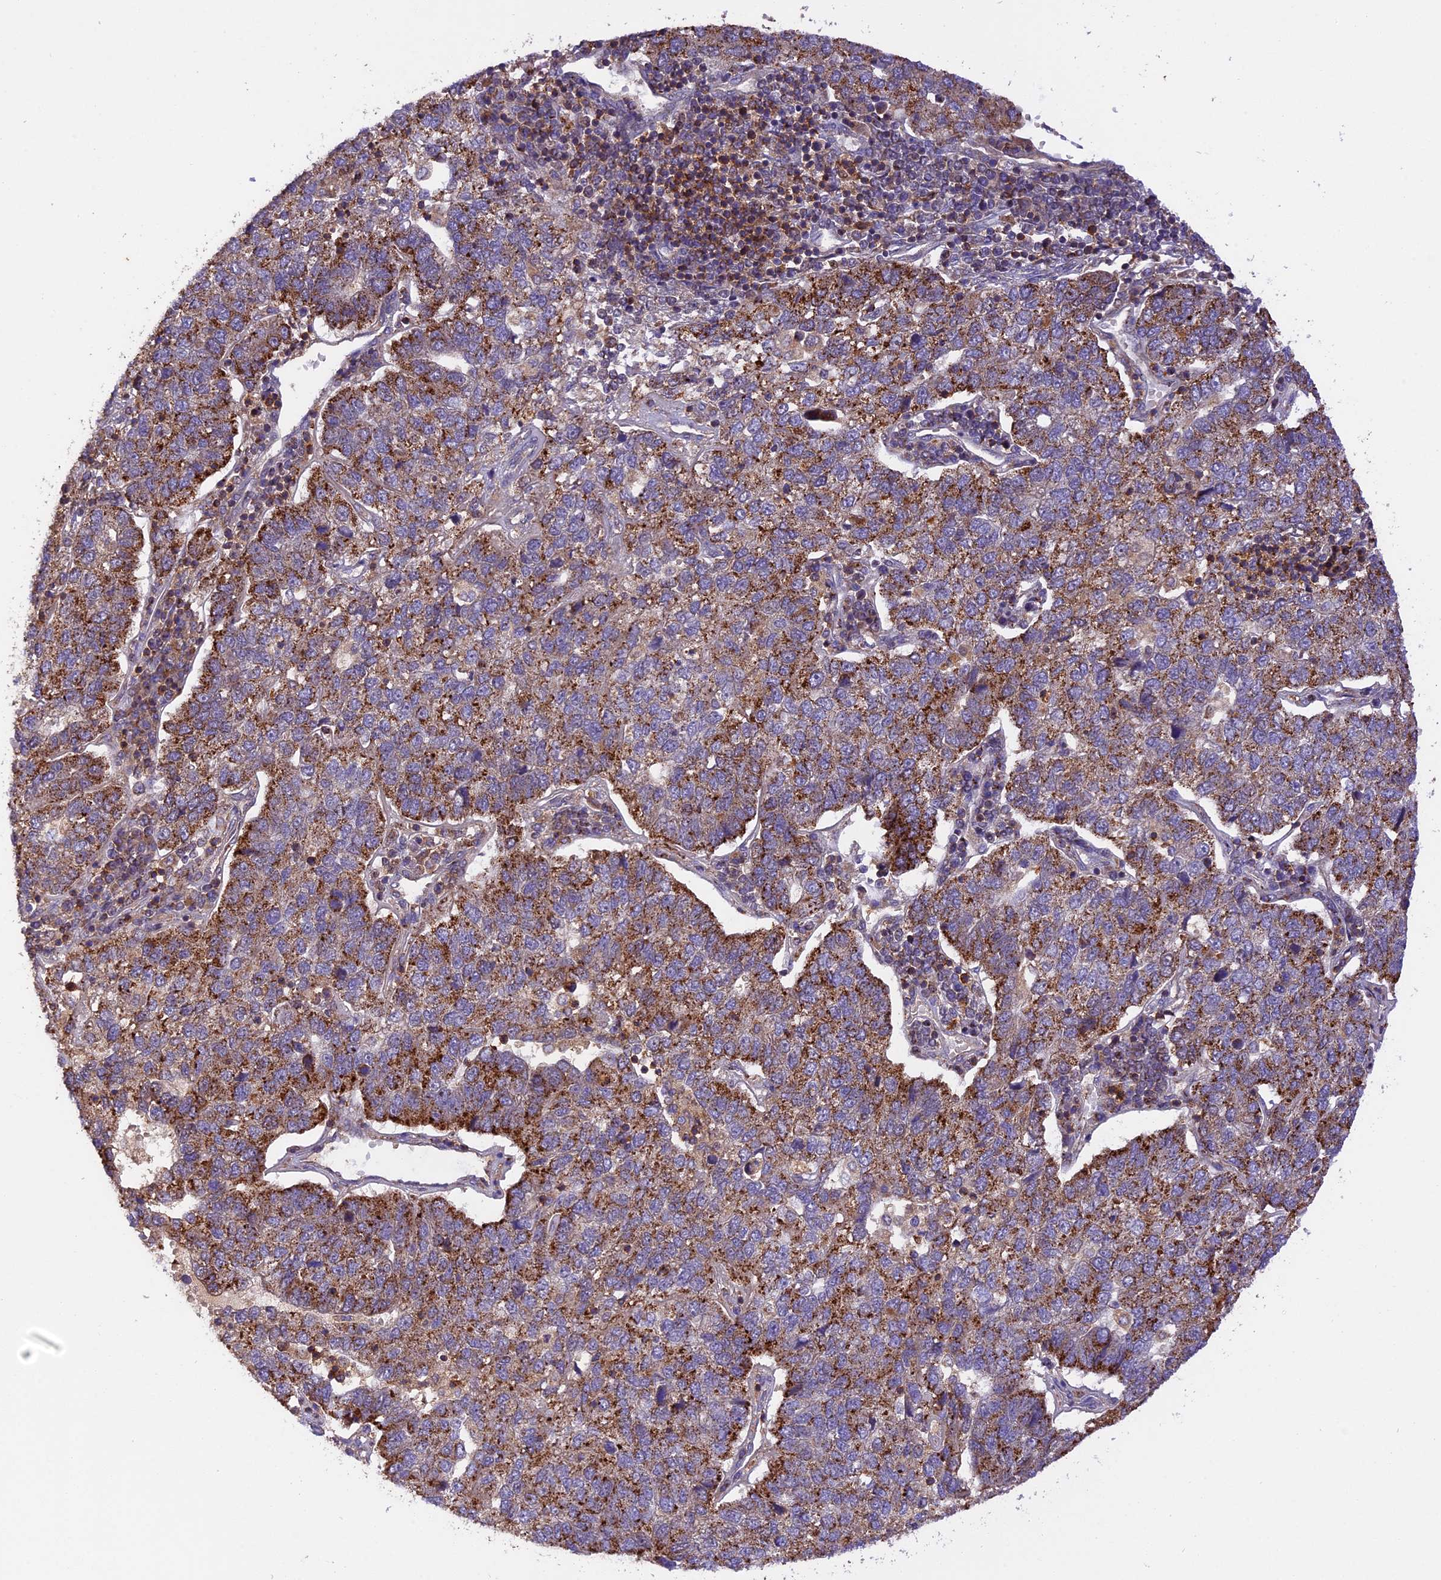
{"staining": {"intensity": "strong", "quantity": ">75%", "location": "cytoplasmic/membranous"}, "tissue": "pancreatic cancer", "cell_type": "Tumor cells", "image_type": "cancer", "snomed": [{"axis": "morphology", "description": "Adenocarcinoma, NOS"}, {"axis": "topography", "description": "Pancreas"}], "caption": "The photomicrograph shows immunohistochemical staining of pancreatic adenocarcinoma. There is strong cytoplasmic/membranous positivity is identified in approximately >75% of tumor cells.", "gene": "PEX3", "patient": {"sex": "female", "age": 61}}